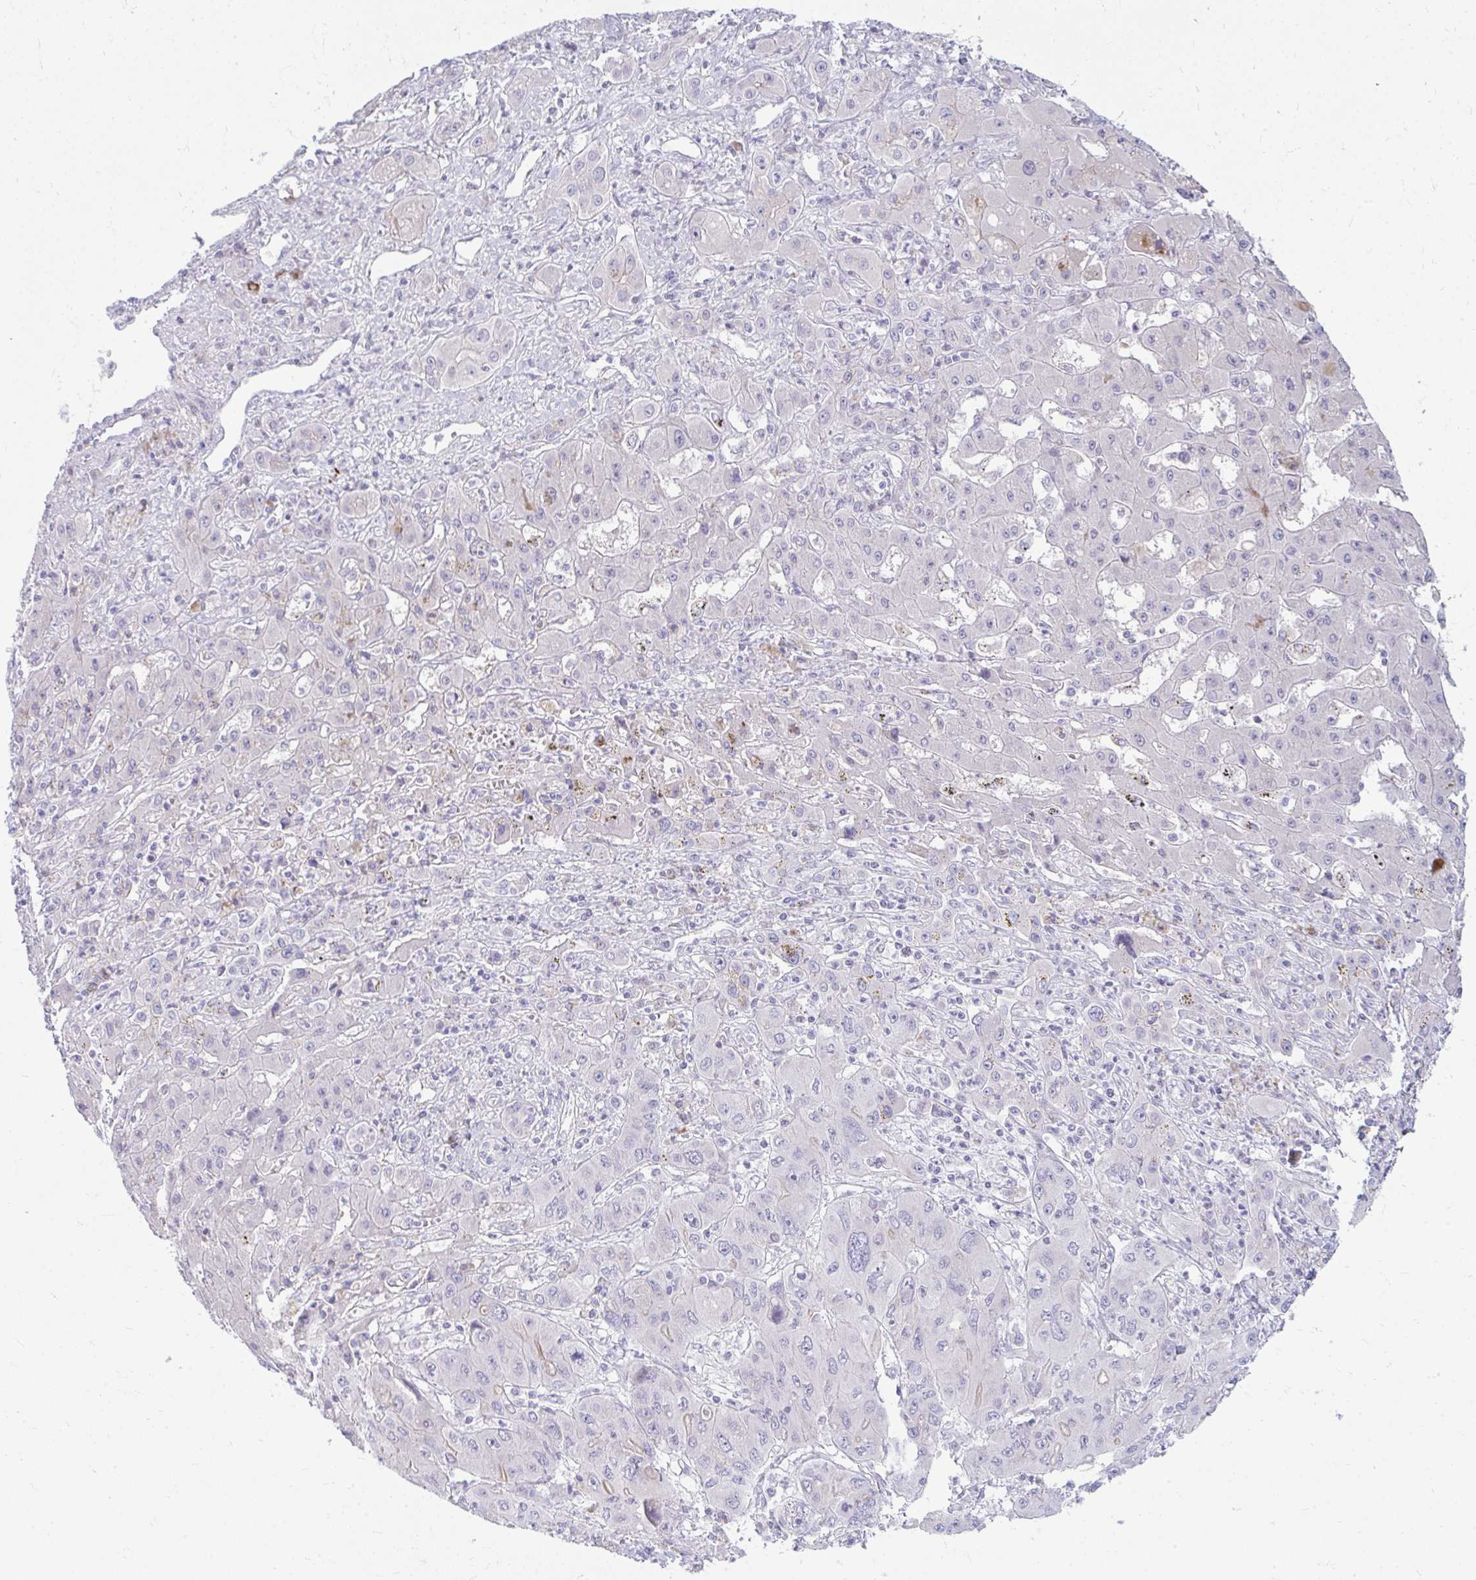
{"staining": {"intensity": "negative", "quantity": "none", "location": "none"}, "tissue": "liver cancer", "cell_type": "Tumor cells", "image_type": "cancer", "snomed": [{"axis": "morphology", "description": "Cholangiocarcinoma"}, {"axis": "topography", "description": "Liver"}], "caption": "Micrograph shows no significant protein expression in tumor cells of cholangiocarcinoma (liver). The staining is performed using DAB (3,3'-diaminobenzidine) brown chromogen with nuclei counter-stained in using hematoxylin.", "gene": "TSPEAR", "patient": {"sex": "male", "age": 67}}